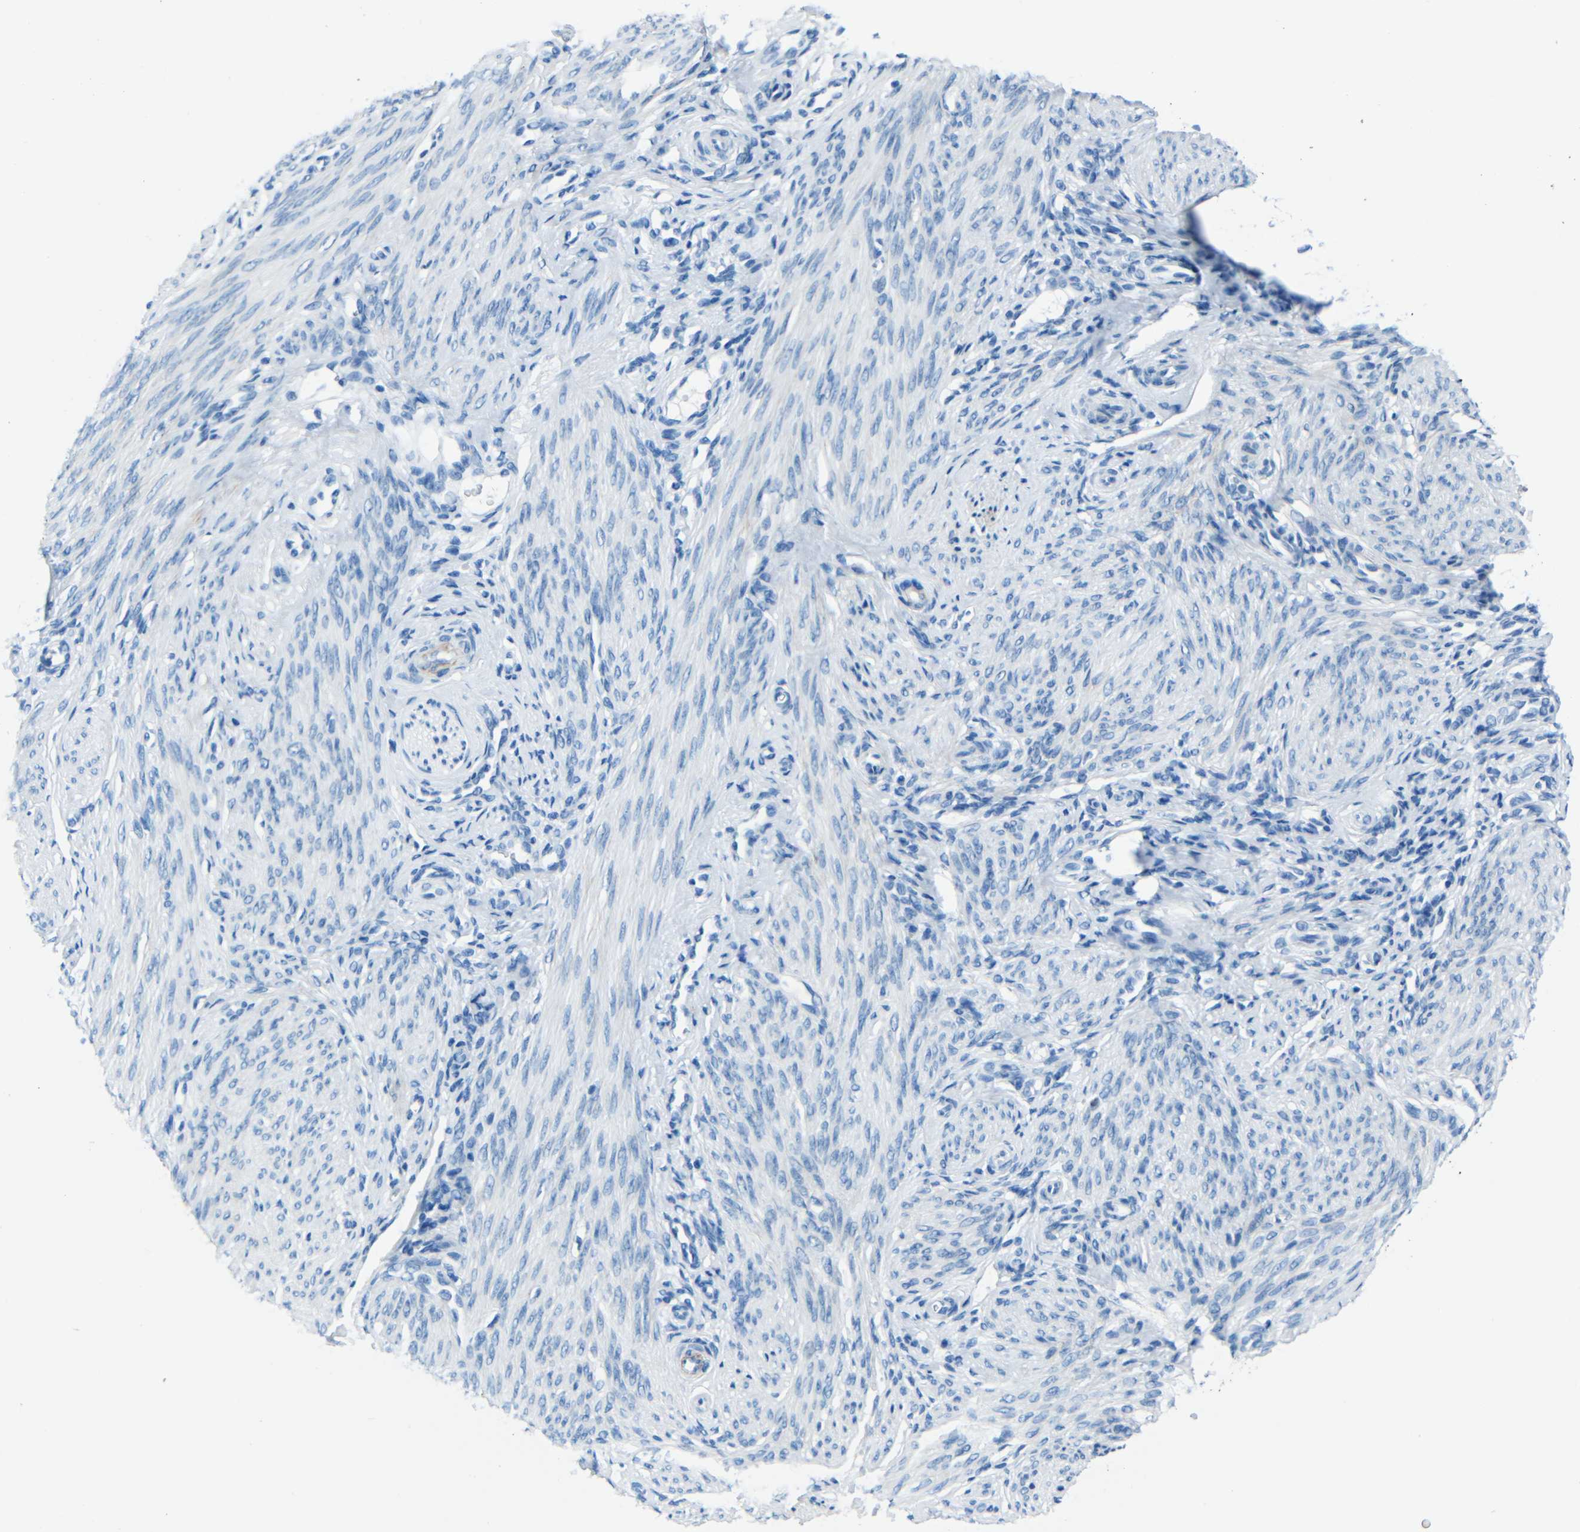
{"staining": {"intensity": "negative", "quantity": "none", "location": "none"}, "tissue": "endometrium", "cell_type": "Cells in endometrial stroma", "image_type": "normal", "snomed": [{"axis": "morphology", "description": "Normal tissue, NOS"}, {"axis": "topography", "description": "Endometrium"}], "caption": "Protein analysis of benign endometrium displays no significant expression in cells in endometrial stroma.", "gene": "FBN2", "patient": {"sex": "female", "age": 27}}